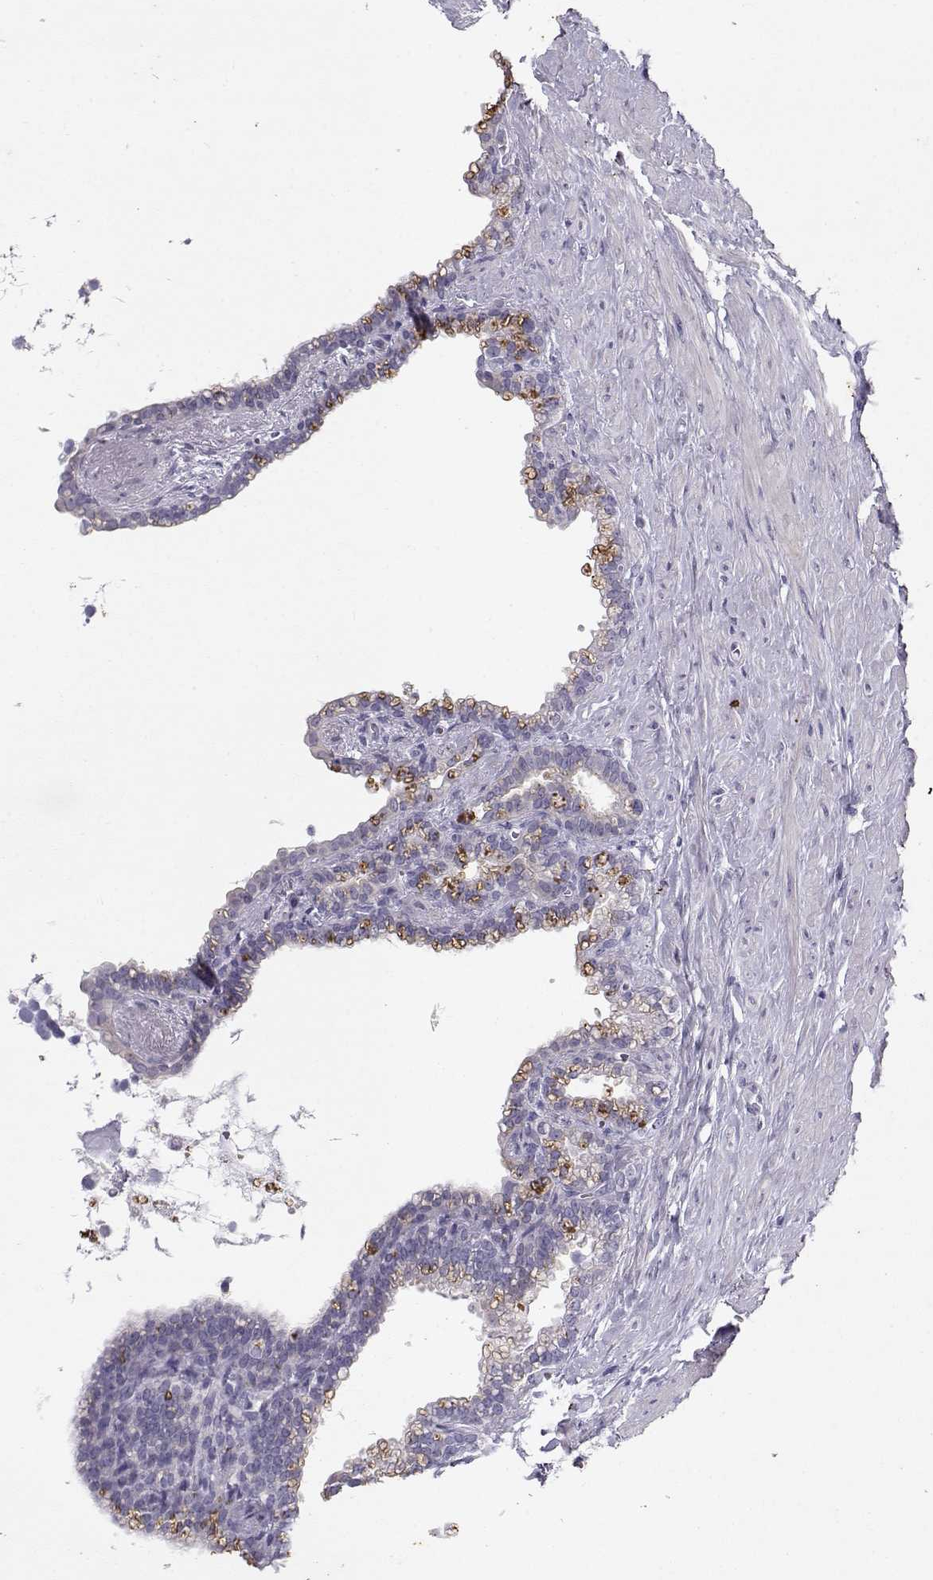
{"staining": {"intensity": "negative", "quantity": "none", "location": "none"}, "tissue": "seminal vesicle", "cell_type": "Glandular cells", "image_type": "normal", "snomed": [{"axis": "morphology", "description": "Normal tissue, NOS"}, {"axis": "morphology", "description": "Urothelial carcinoma, NOS"}, {"axis": "topography", "description": "Urinary bladder"}, {"axis": "topography", "description": "Seminal veicle"}], "caption": "The micrograph shows no significant expression in glandular cells of seminal vesicle.", "gene": "RD3", "patient": {"sex": "male", "age": 76}}